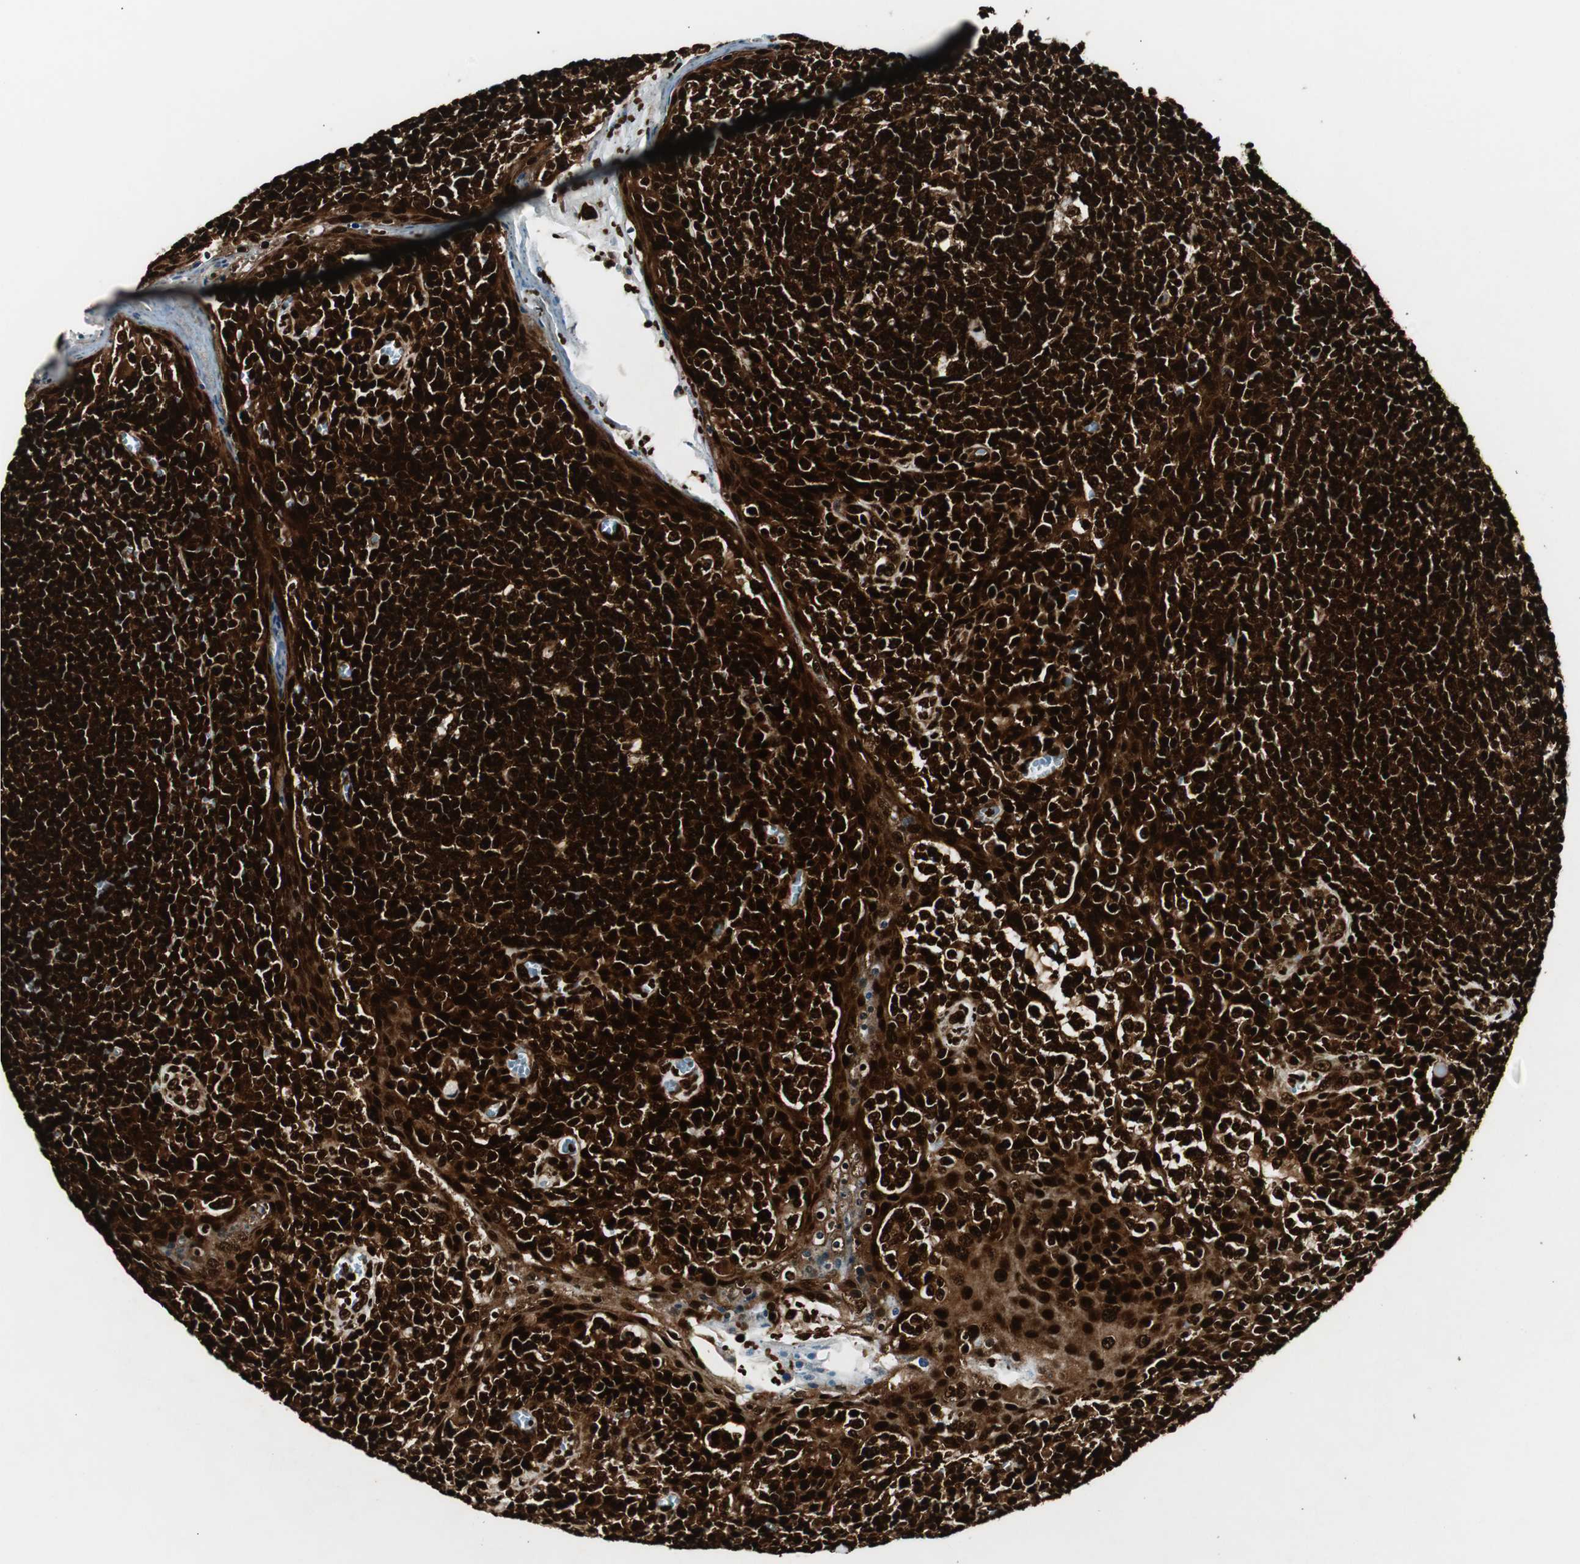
{"staining": {"intensity": "strong", "quantity": ">75%", "location": "nuclear"}, "tissue": "tonsil", "cell_type": "Germinal center cells", "image_type": "normal", "snomed": [{"axis": "morphology", "description": "Normal tissue, NOS"}, {"axis": "topography", "description": "Tonsil"}], "caption": "Protein positivity by IHC shows strong nuclear positivity in approximately >75% of germinal center cells in unremarkable tonsil.", "gene": "EWSR1", "patient": {"sex": "male", "age": 31}}